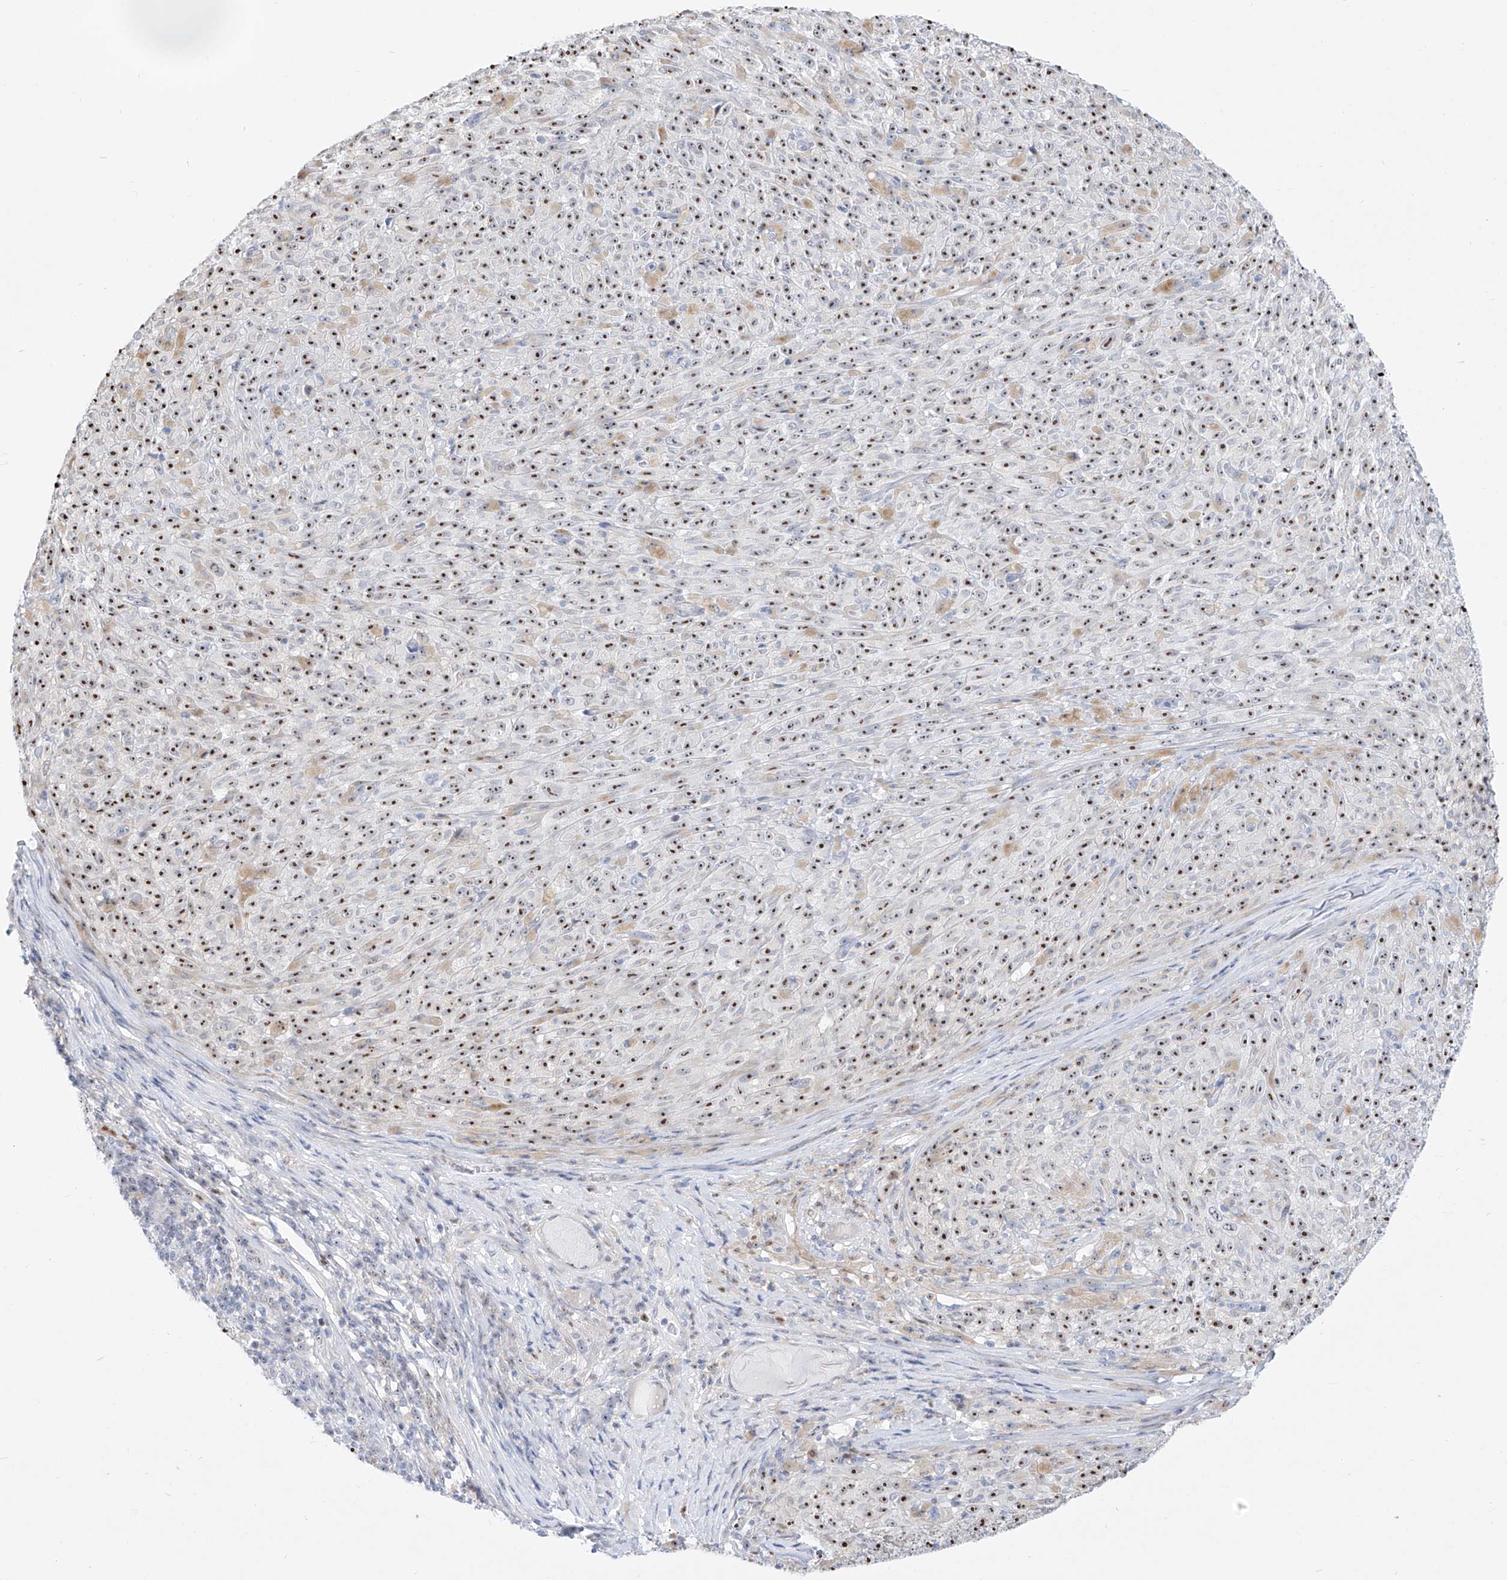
{"staining": {"intensity": "moderate", "quantity": ">75%", "location": "nuclear"}, "tissue": "melanoma", "cell_type": "Tumor cells", "image_type": "cancer", "snomed": [{"axis": "morphology", "description": "Malignant melanoma, NOS"}, {"axis": "topography", "description": "Skin"}], "caption": "IHC image of neoplastic tissue: human melanoma stained using IHC displays medium levels of moderate protein expression localized specifically in the nuclear of tumor cells, appearing as a nuclear brown color.", "gene": "SNU13", "patient": {"sex": "female", "age": 82}}